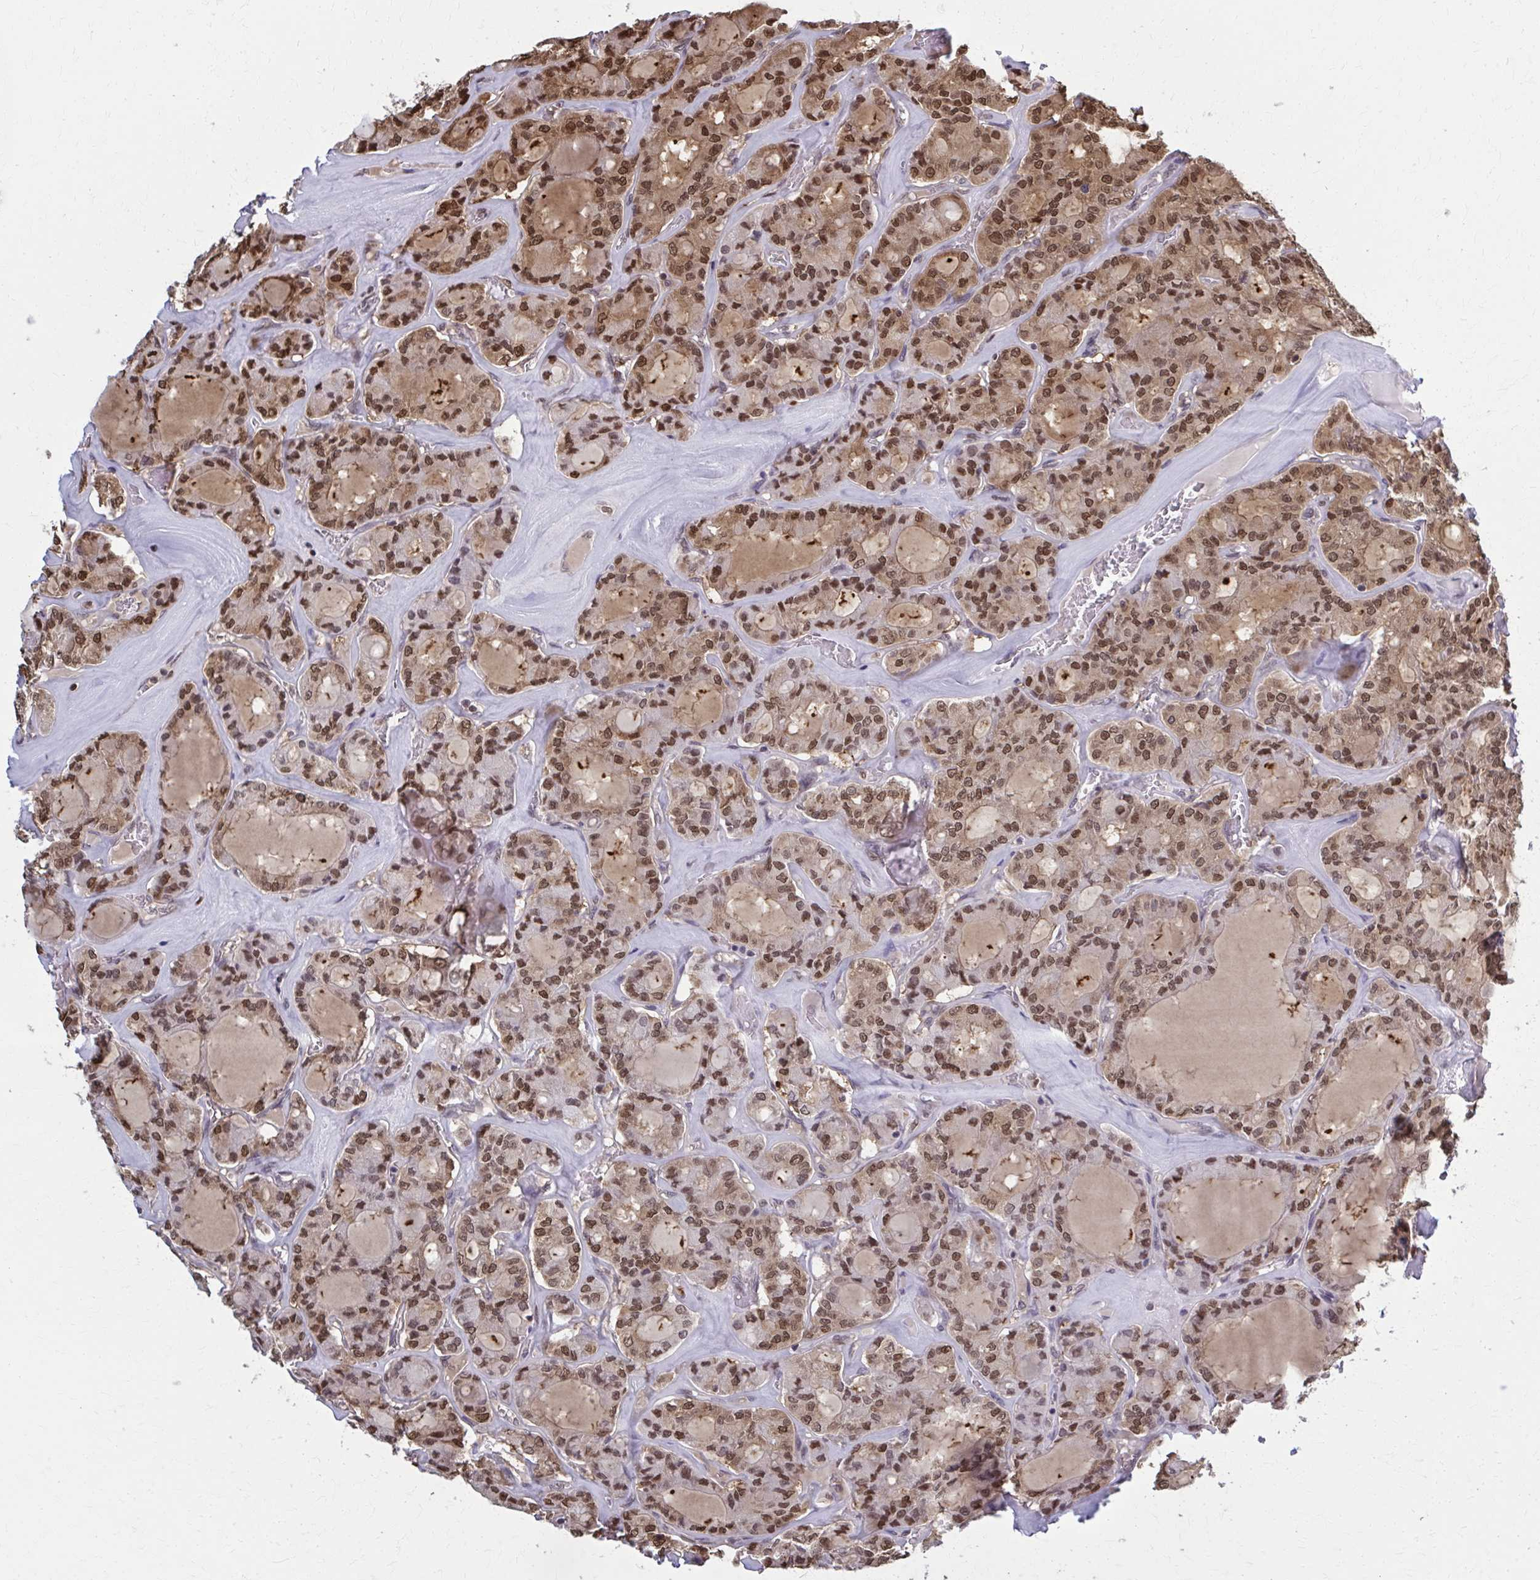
{"staining": {"intensity": "moderate", "quantity": ">75%", "location": "cytoplasmic/membranous,nuclear"}, "tissue": "thyroid cancer", "cell_type": "Tumor cells", "image_type": "cancer", "snomed": [{"axis": "morphology", "description": "Papillary adenocarcinoma, NOS"}, {"axis": "topography", "description": "Thyroid gland"}], "caption": "A brown stain highlights moderate cytoplasmic/membranous and nuclear expression of a protein in human papillary adenocarcinoma (thyroid) tumor cells. Immunohistochemistry stains the protein of interest in brown and the nuclei are stained blue.", "gene": "MDH1", "patient": {"sex": "male", "age": 87}}